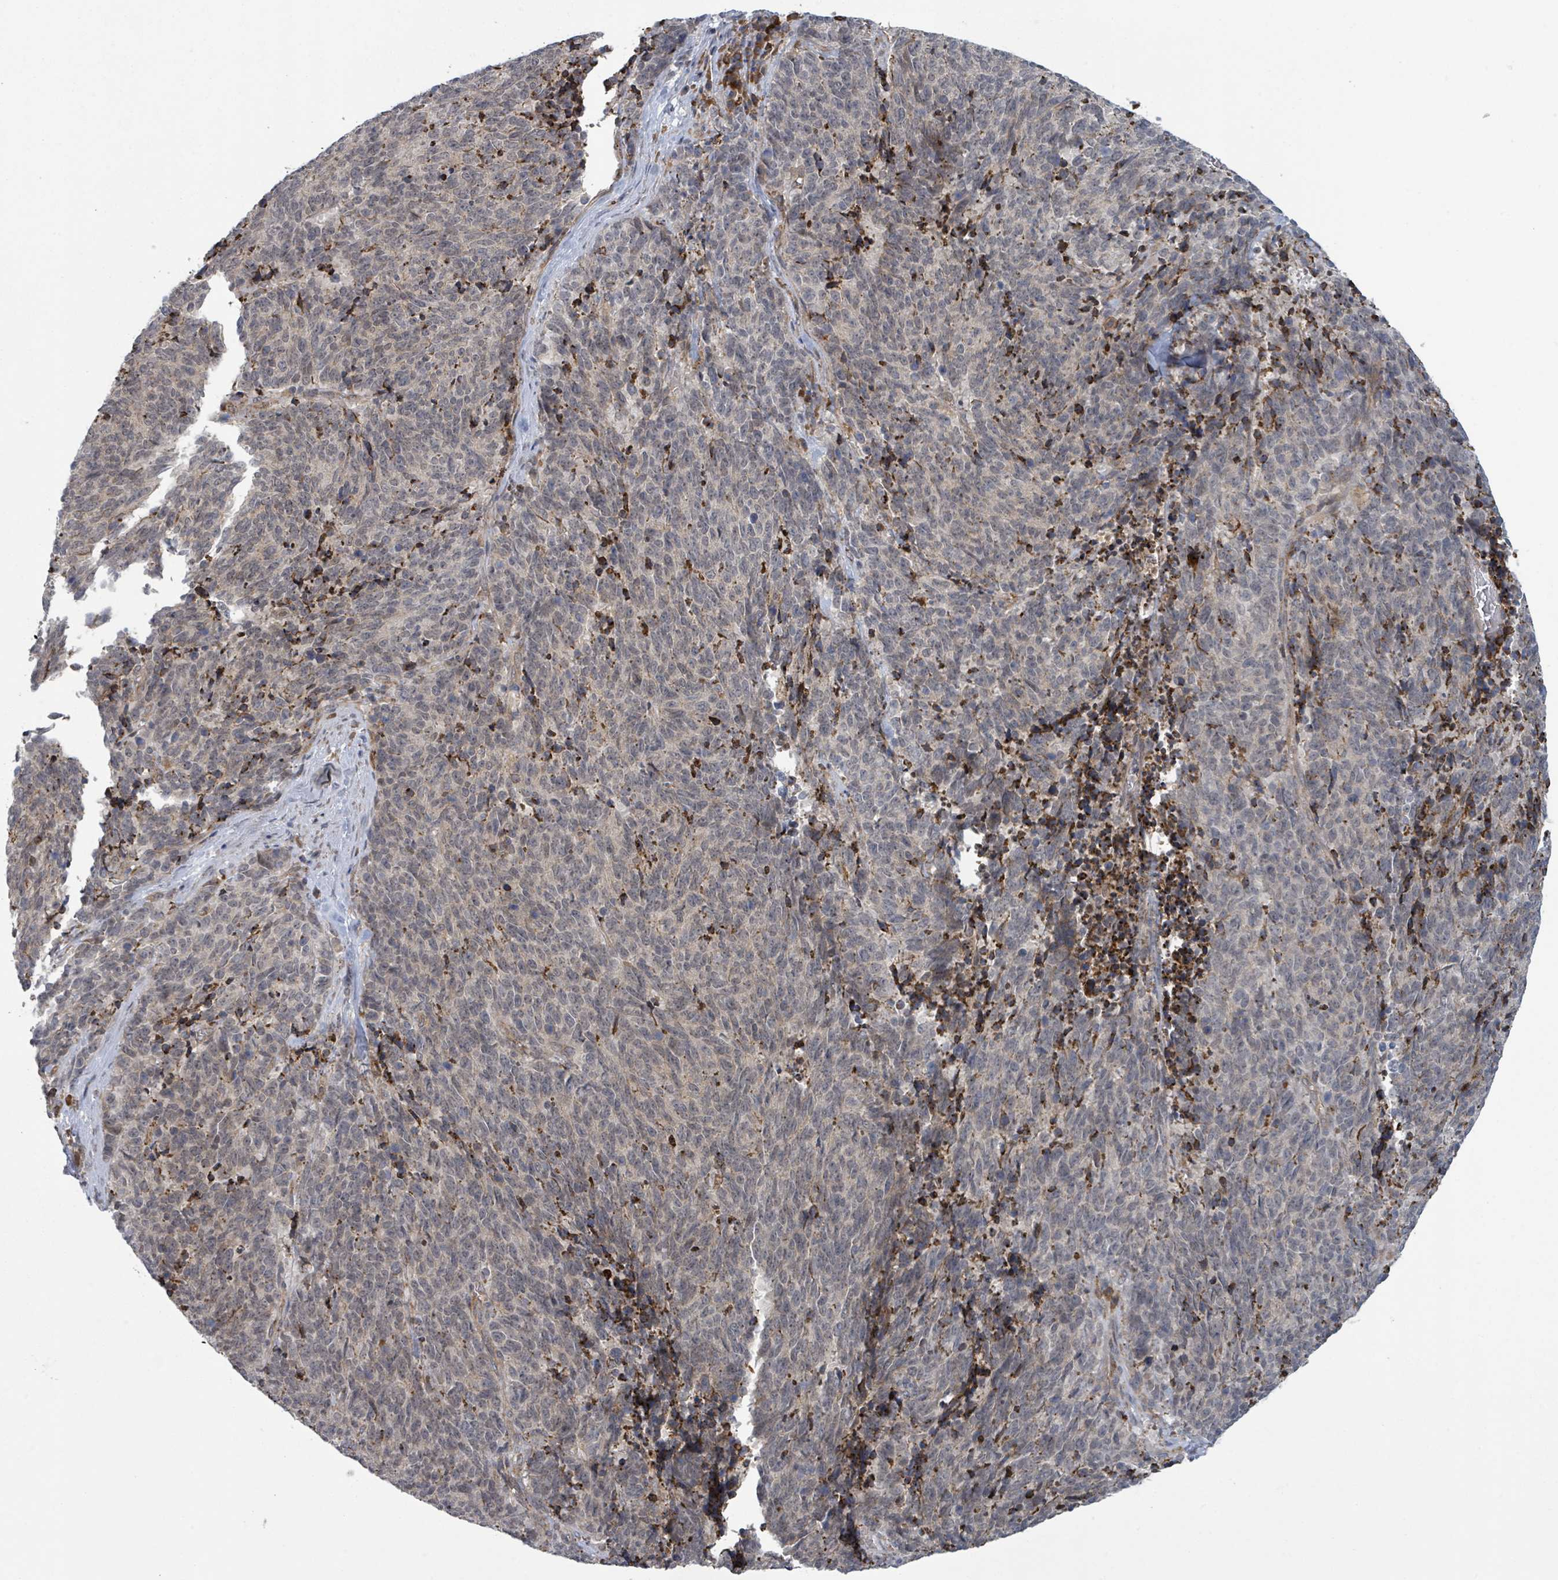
{"staining": {"intensity": "moderate", "quantity": "<25%", "location": "cytoplasmic/membranous,nuclear"}, "tissue": "cervical cancer", "cell_type": "Tumor cells", "image_type": "cancer", "snomed": [{"axis": "morphology", "description": "Squamous cell carcinoma, NOS"}, {"axis": "topography", "description": "Cervix"}], "caption": "DAB (3,3'-diaminobenzidine) immunohistochemical staining of human cervical cancer shows moderate cytoplasmic/membranous and nuclear protein positivity in about <25% of tumor cells.", "gene": "SHROOM2", "patient": {"sex": "female", "age": 29}}